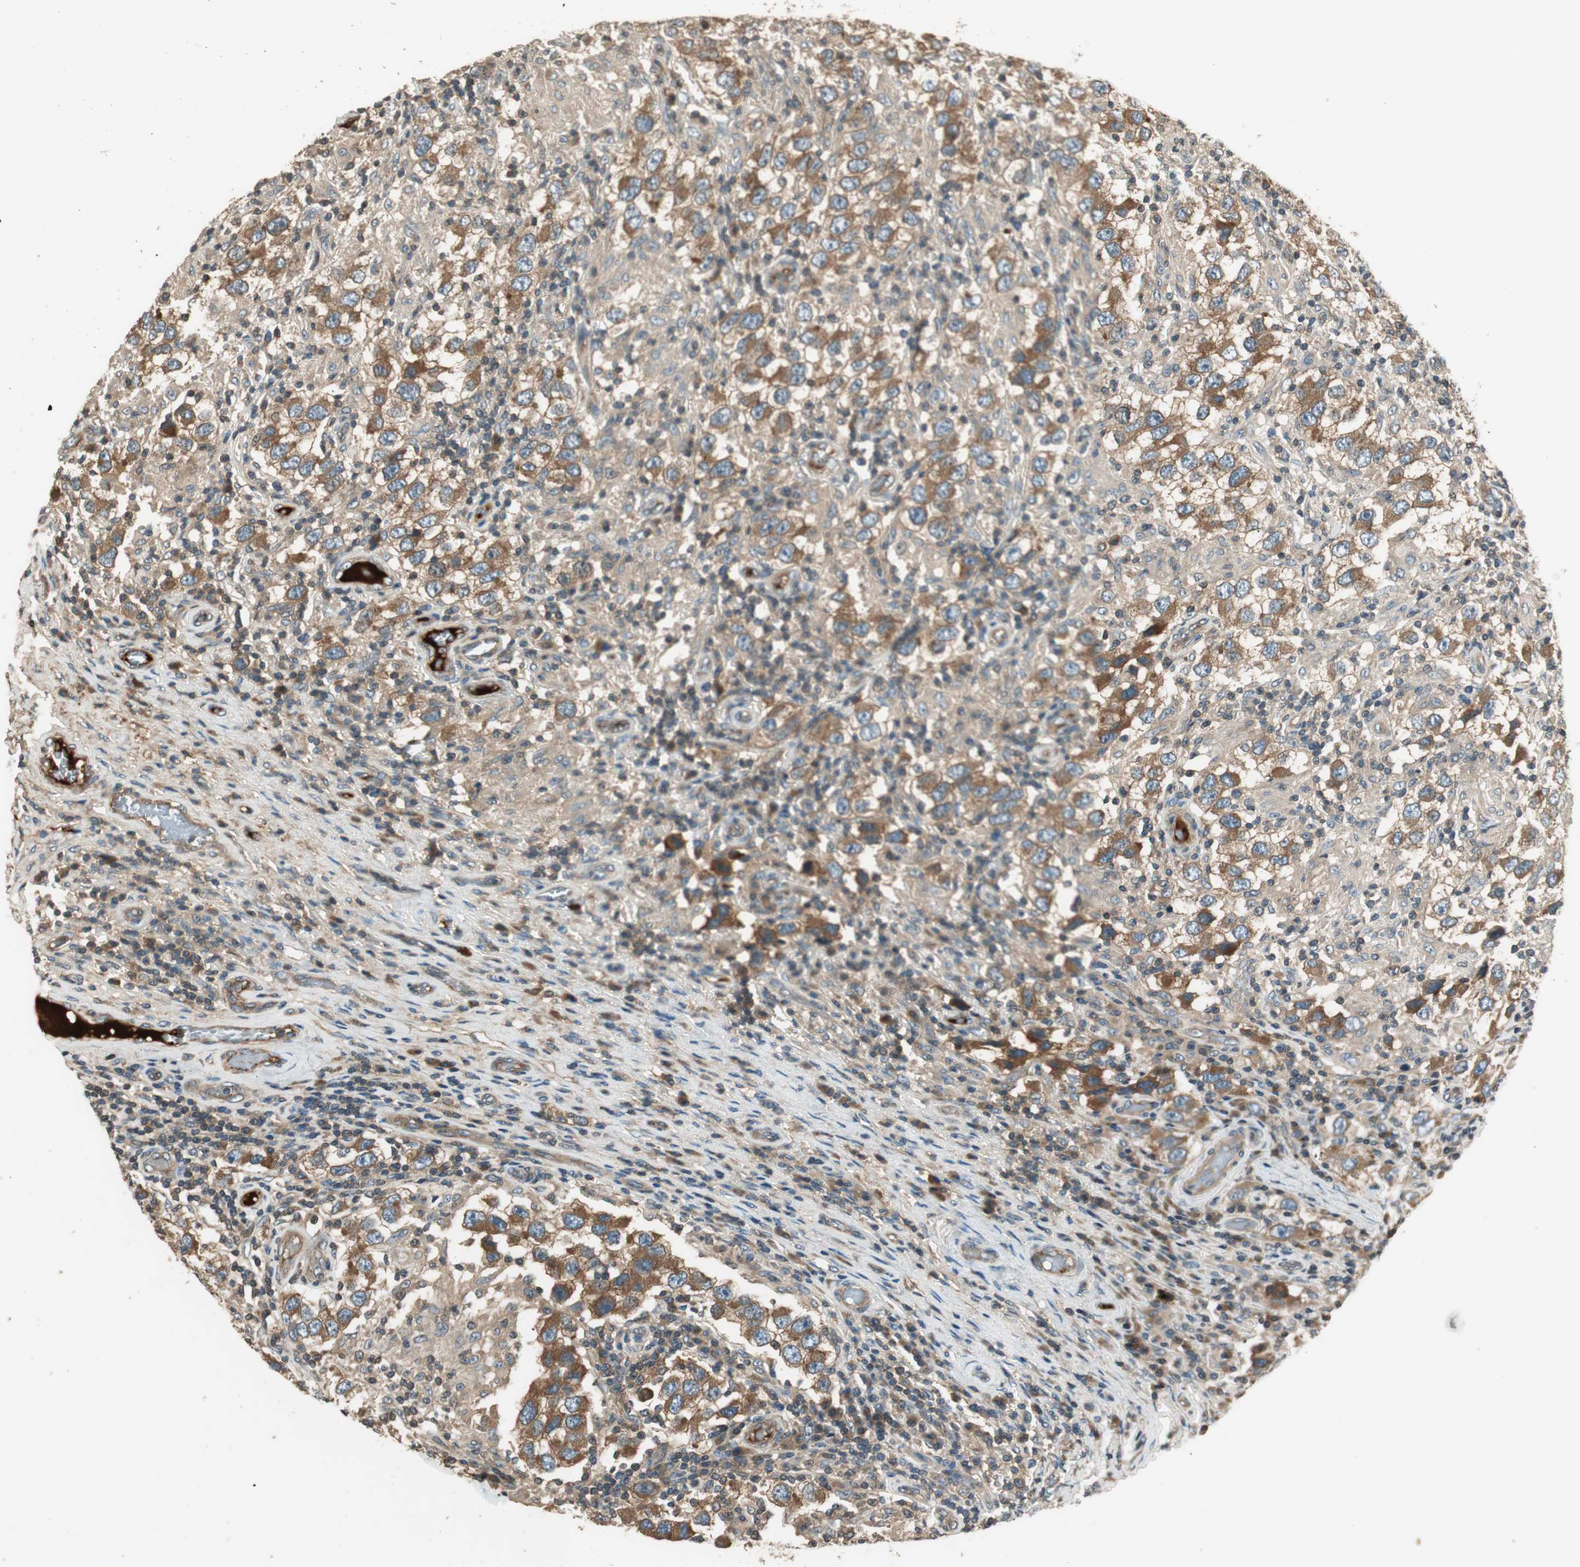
{"staining": {"intensity": "moderate", "quantity": ">75%", "location": "cytoplasmic/membranous"}, "tissue": "testis cancer", "cell_type": "Tumor cells", "image_type": "cancer", "snomed": [{"axis": "morphology", "description": "Carcinoma, Embryonal, NOS"}, {"axis": "topography", "description": "Testis"}], "caption": "About >75% of tumor cells in embryonal carcinoma (testis) show moderate cytoplasmic/membranous protein positivity as visualized by brown immunohistochemical staining.", "gene": "PFDN5", "patient": {"sex": "male", "age": 21}}